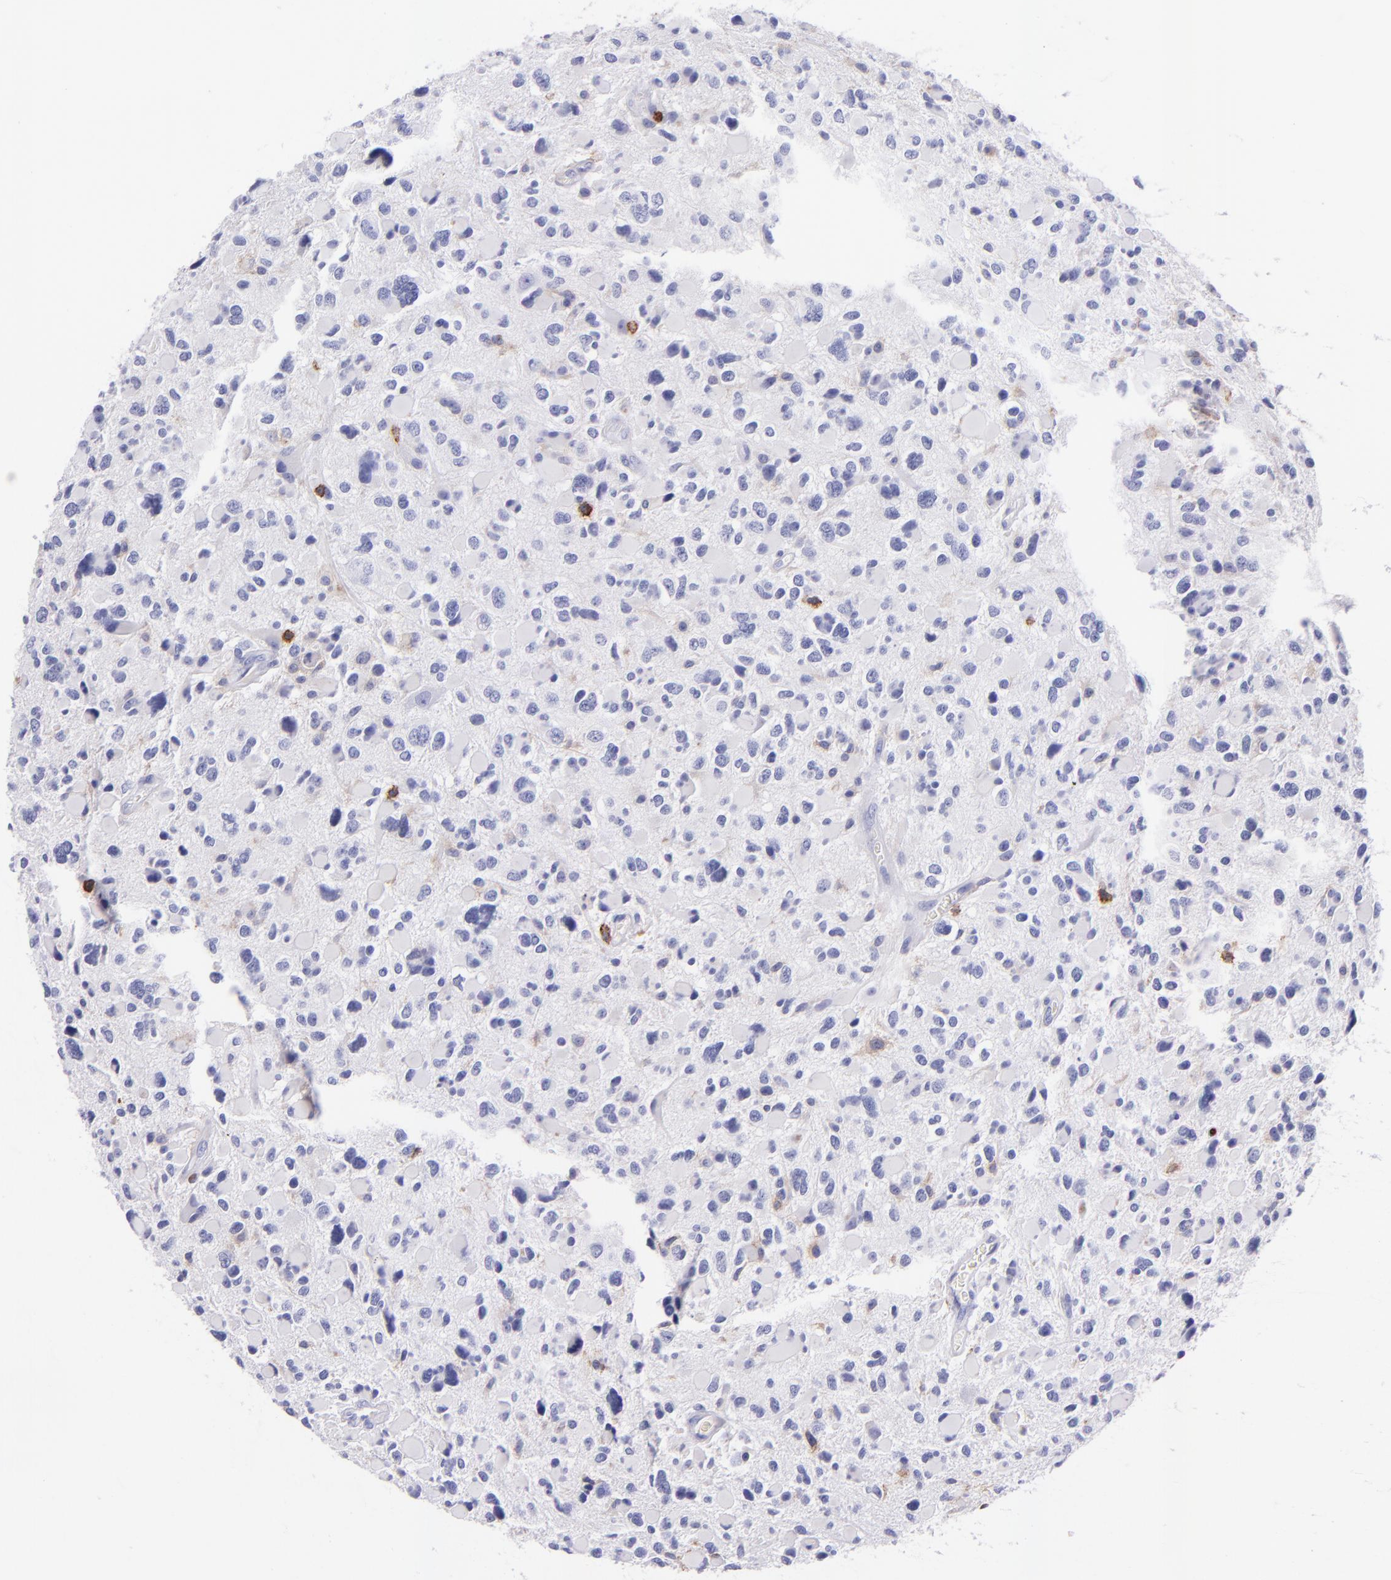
{"staining": {"intensity": "negative", "quantity": "none", "location": "none"}, "tissue": "glioma", "cell_type": "Tumor cells", "image_type": "cancer", "snomed": [{"axis": "morphology", "description": "Glioma, malignant, High grade"}, {"axis": "topography", "description": "Brain"}], "caption": "A histopathology image of human glioma is negative for staining in tumor cells.", "gene": "SPN", "patient": {"sex": "female", "age": 37}}